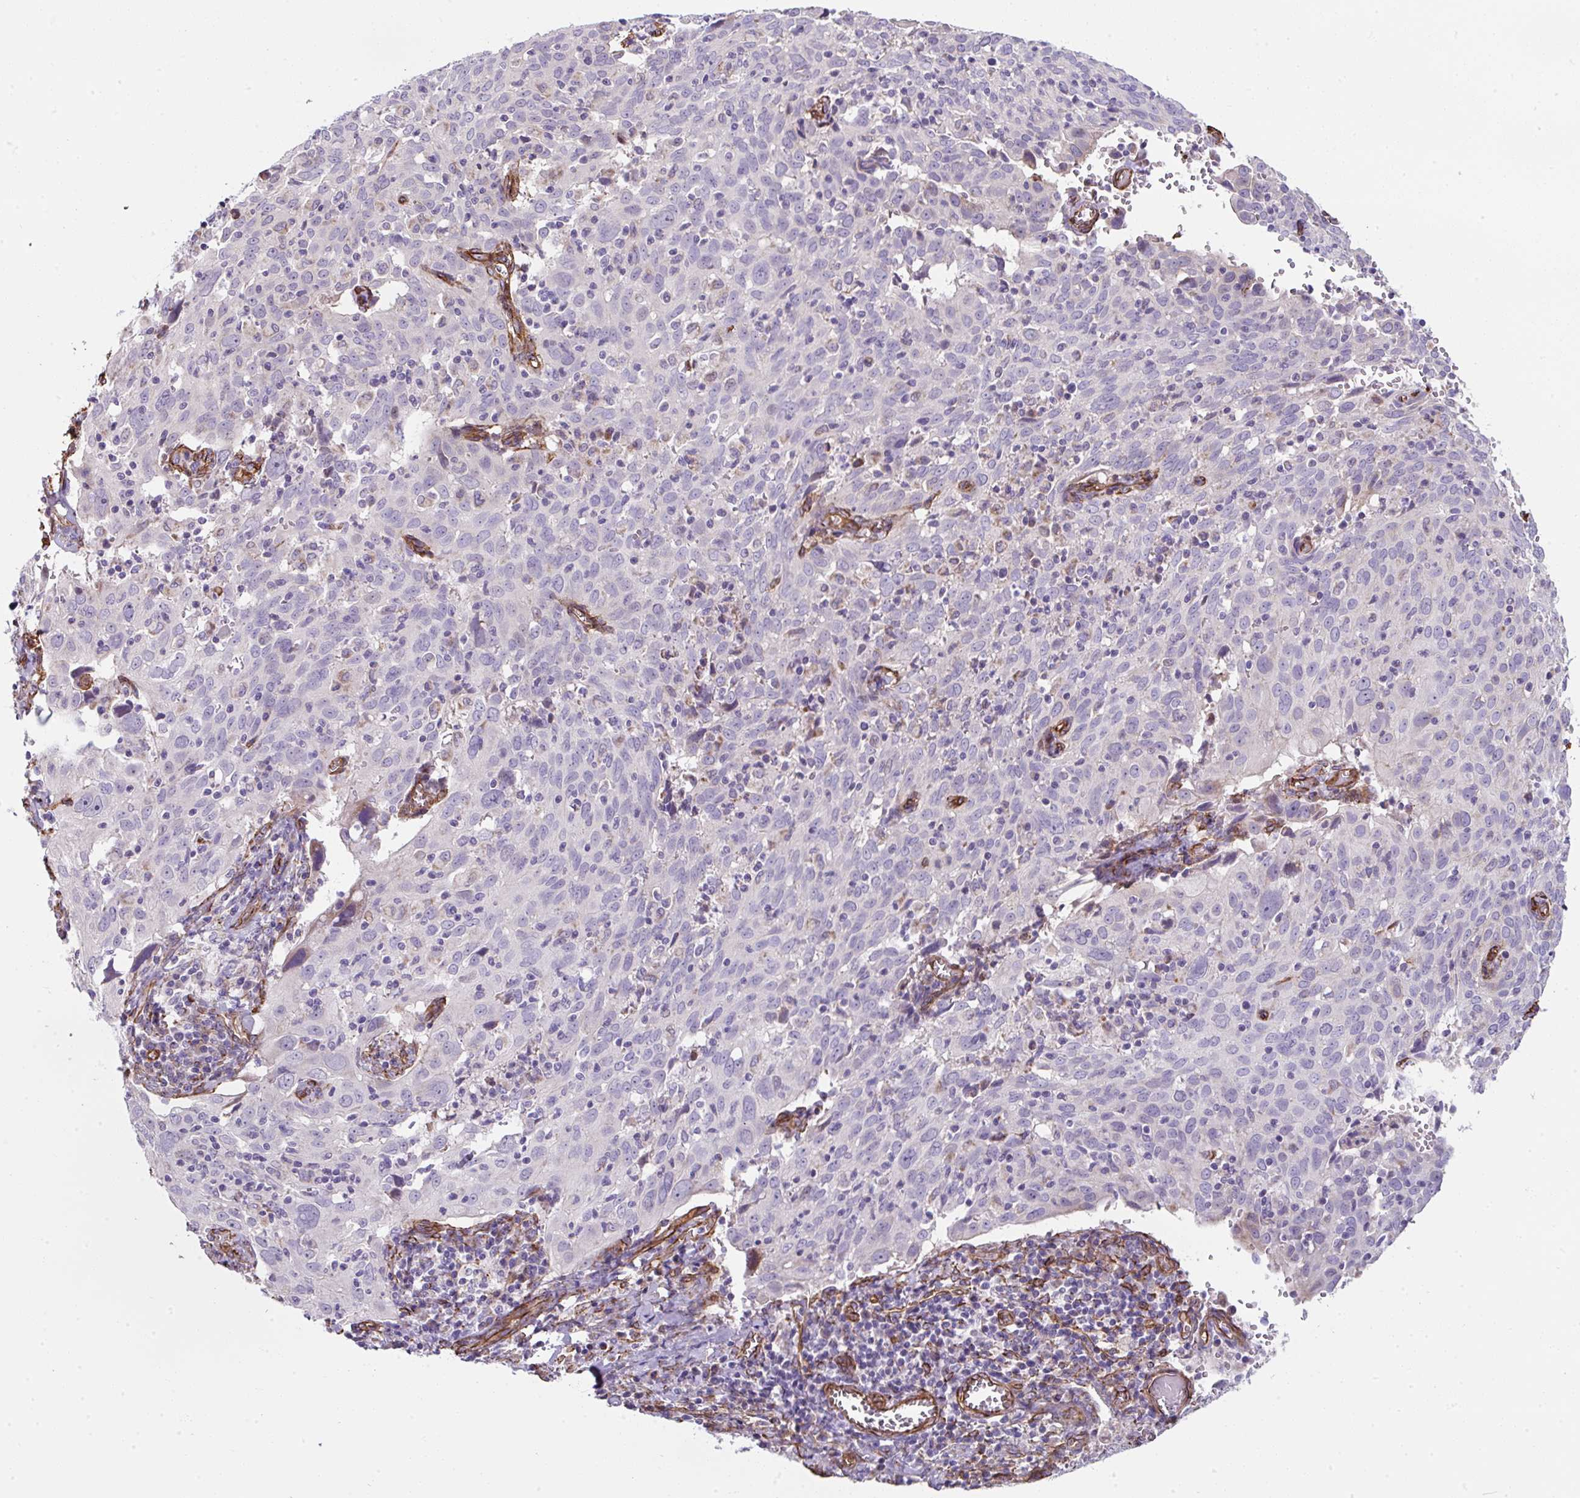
{"staining": {"intensity": "negative", "quantity": "none", "location": "none"}, "tissue": "cervical cancer", "cell_type": "Tumor cells", "image_type": "cancer", "snomed": [{"axis": "morphology", "description": "Squamous cell carcinoma, NOS"}, {"axis": "topography", "description": "Cervix"}], "caption": "An image of human cervical cancer is negative for staining in tumor cells.", "gene": "ANKUB1", "patient": {"sex": "female", "age": 31}}